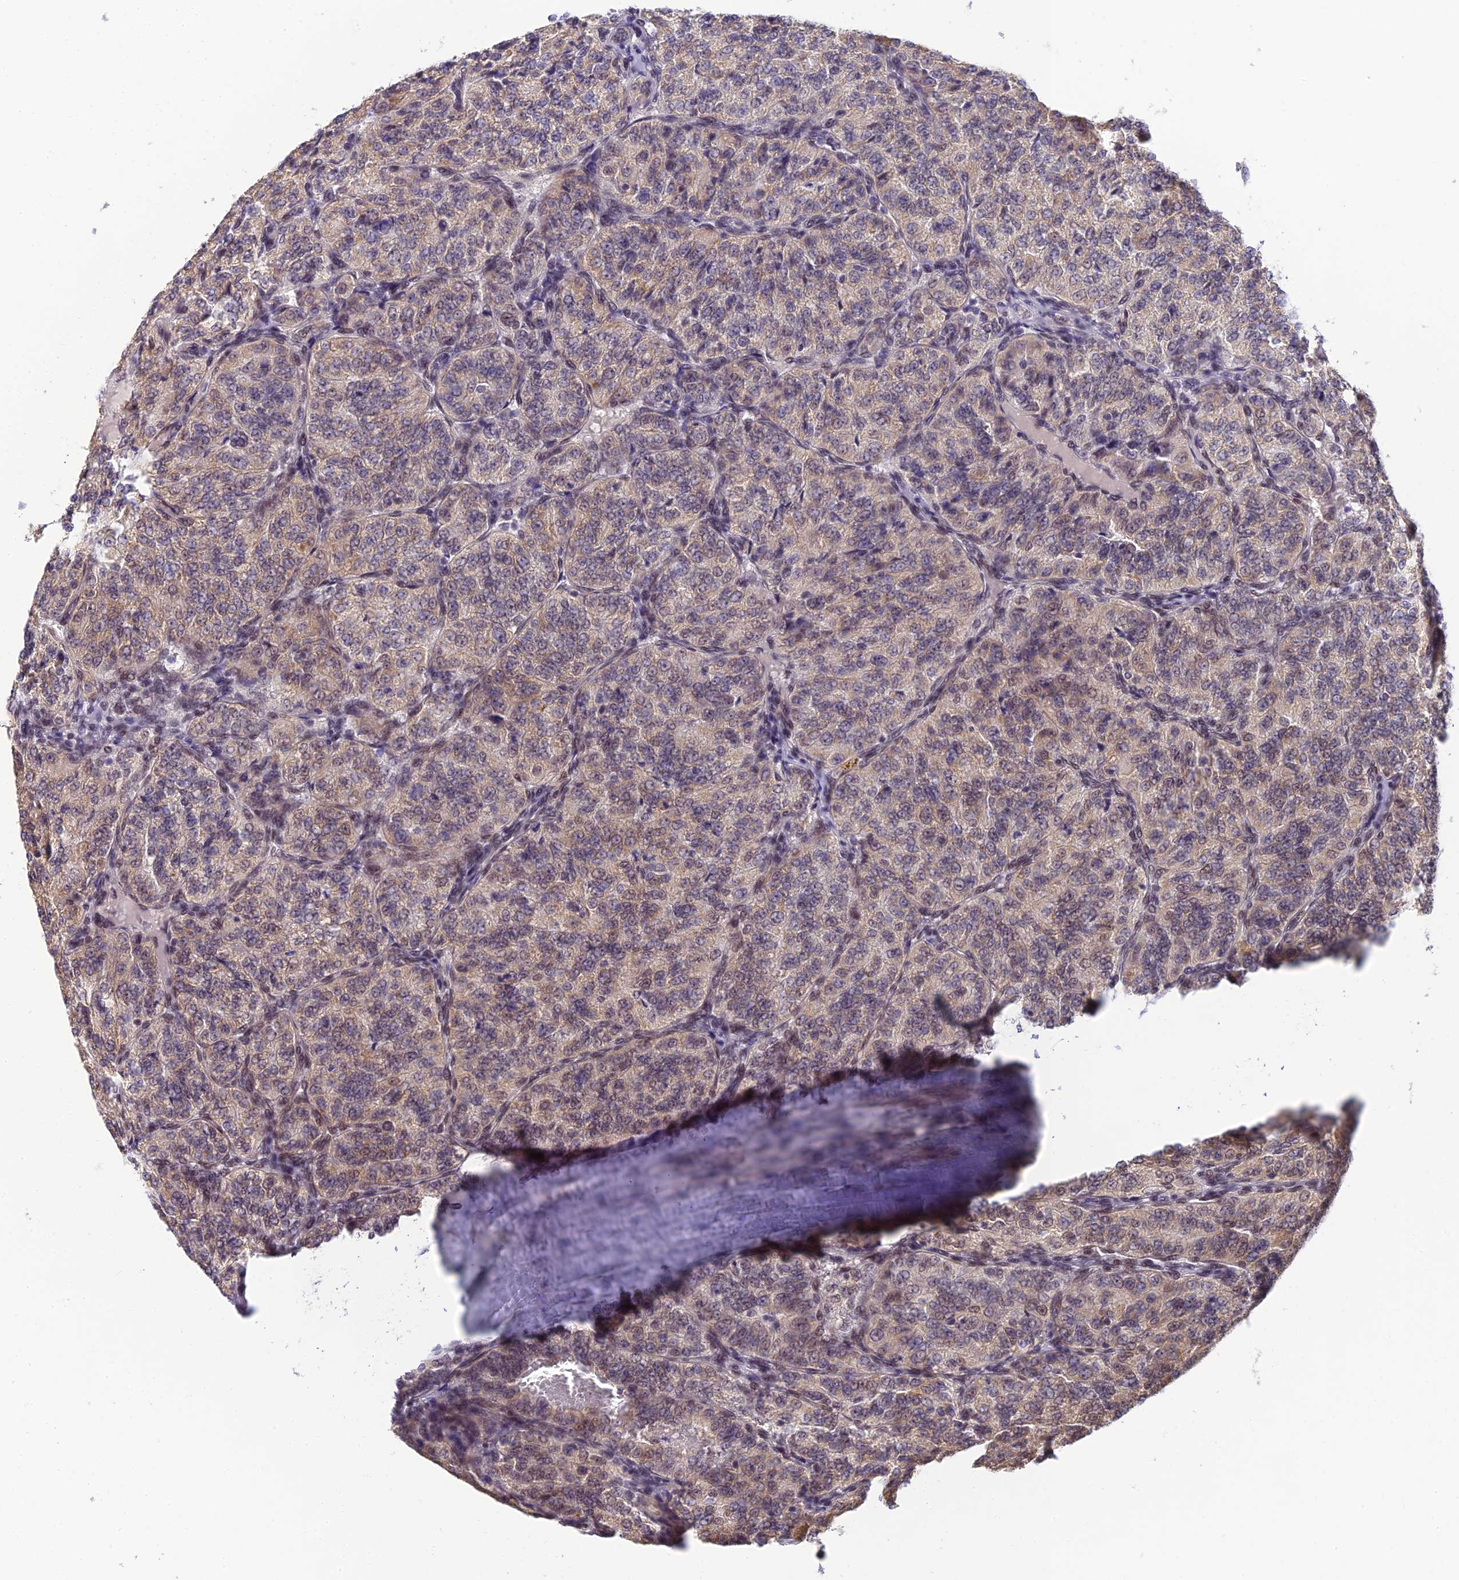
{"staining": {"intensity": "weak", "quantity": ">75%", "location": "cytoplasmic/membranous"}, "tissue": "renal cancer", "cell_type": "Tumor cells", "image_type": "cancer", "snomed": [{"axis": "morphology", "description": "Adenocarcinoma, NOS"}, {"axis": "topography", "description": "Kidney"}], "caption": "IHC micrograph of renal cancer stained for a protein (brown), which shows low levels of weak cytoplasmic/membranous staining in approximately >75% of tumor cells.", "gene": "C2orf49", "patient": {"sex": "female", "age": 63}}